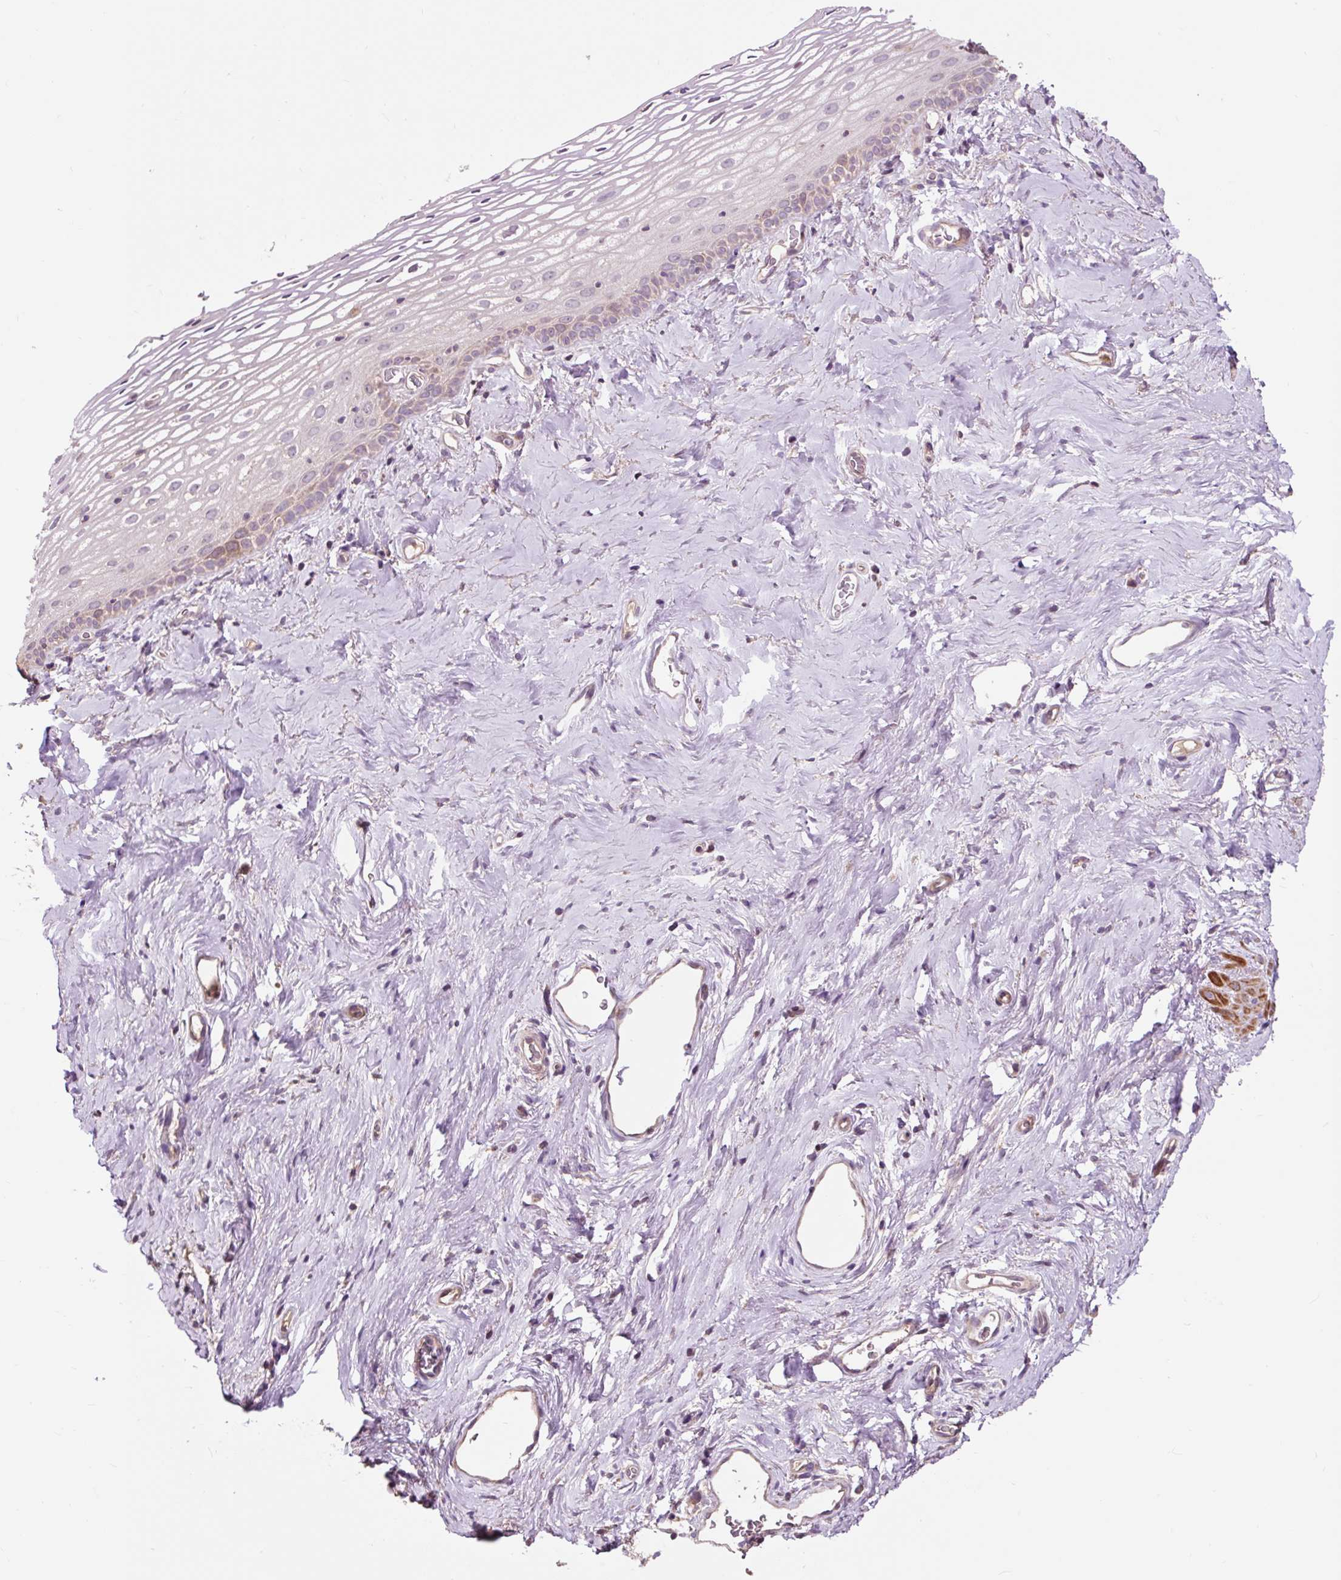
{"staining": {"intensity": "moderate", "quantity": "<25%", "location": "cytoplasmic/membranous"}, "tissue": "vagina", "cell_type": "Squamous epithelial cells", "image_type": "normal", "snomed": [{"axis": "morphology", "description": "Normal tissue, NOS"}, {"axis": "morphology", "description": "Adenocarcinoma, NOS"}, {"axis": "topography", "description": "Rectum"}, {"axis": "topography", "description": "Vagina"}, {"axis": "topography", "description": "Peripheral nerve tissue"}], "caption": "An immunohistochemistry (IHC) photomicrograph of unremarkable tissue is shown. Protein staining in brown shows moderate cytoplasmic/membranous positivity in vagina within squamous epithelial cells.", "gene": "PRIMPOL", "patient": {"sex": "female", "age": 71}}